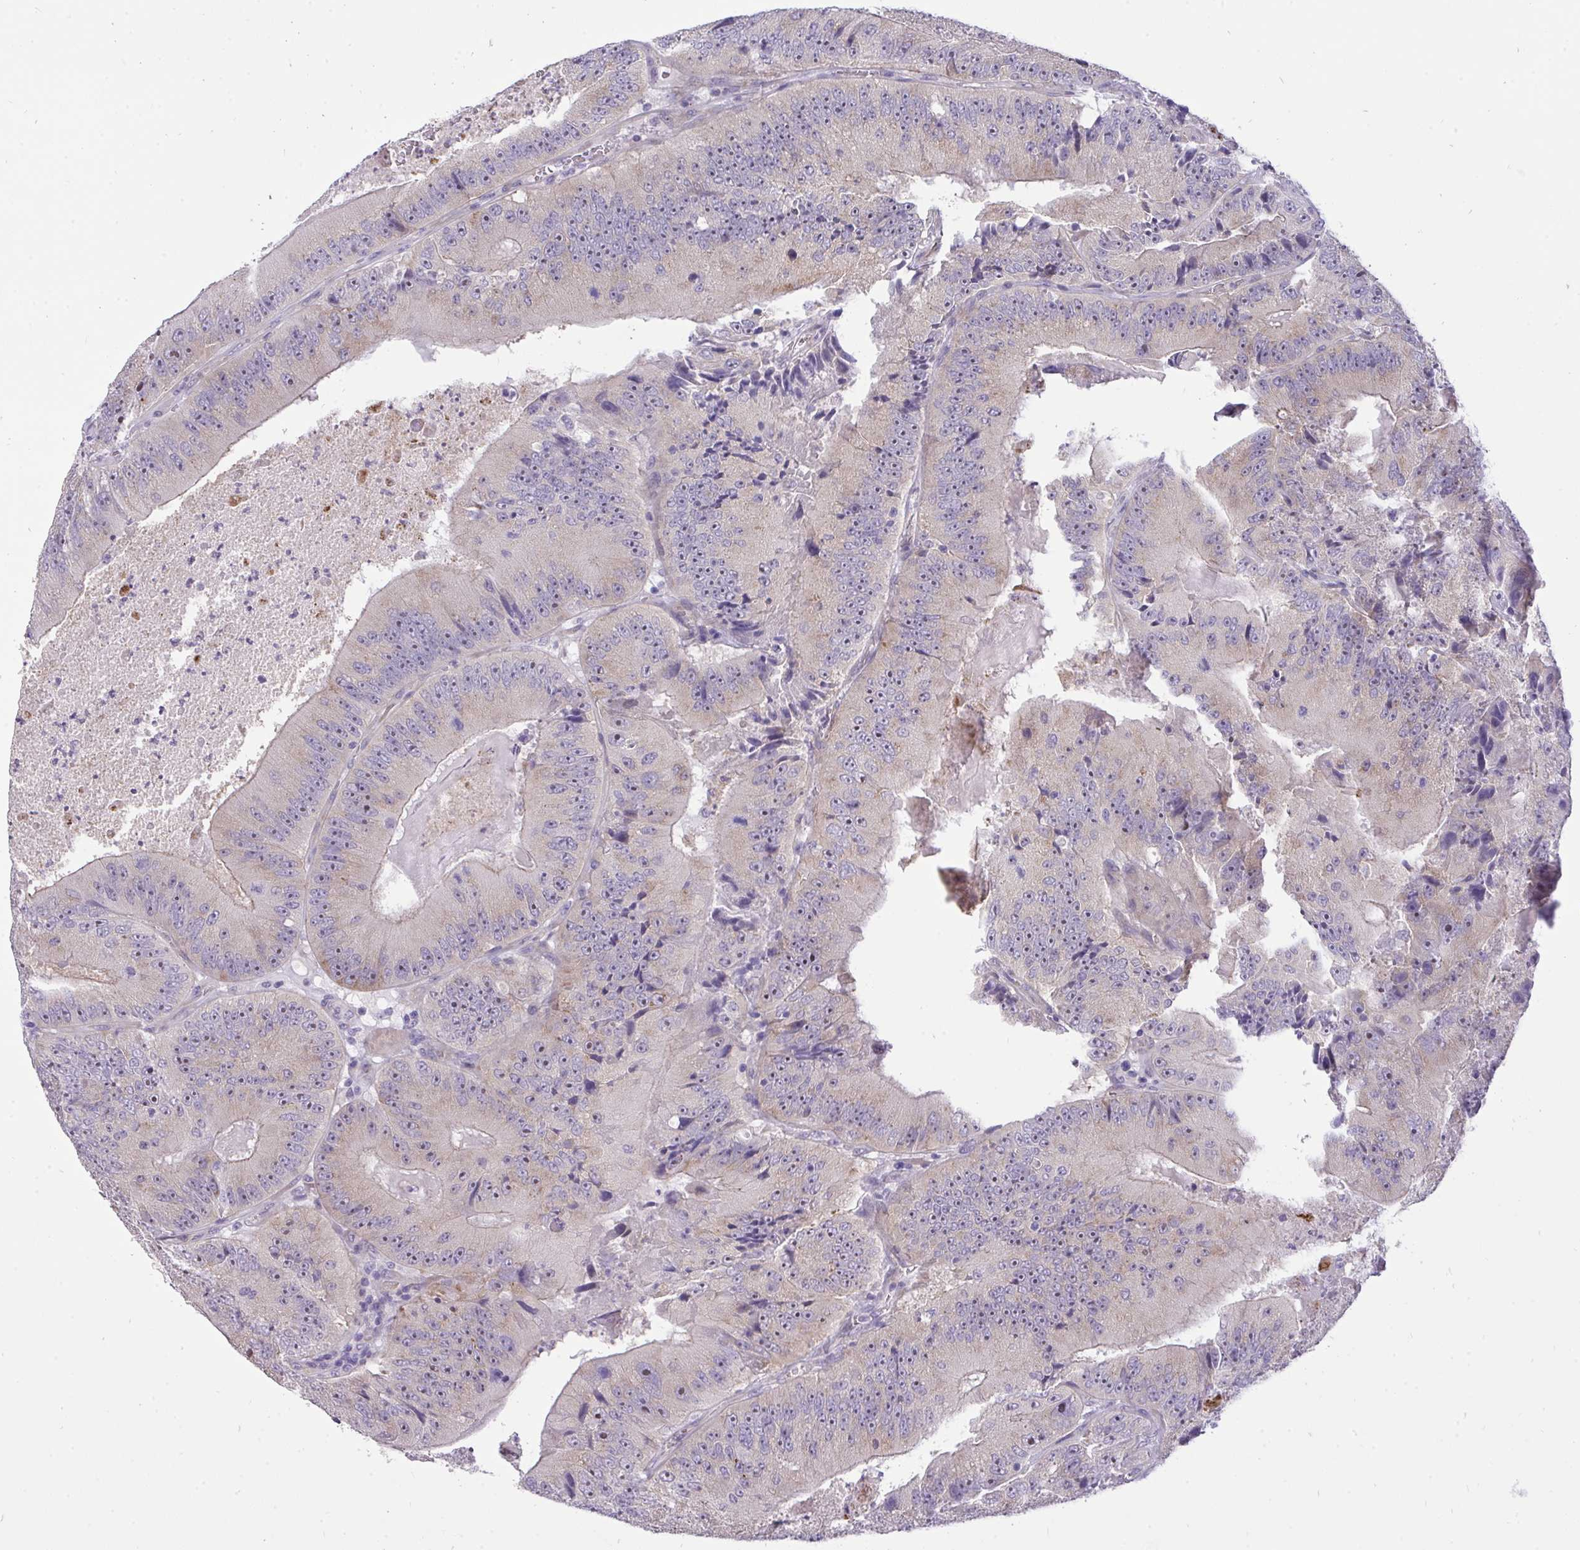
{"staining": {"intensity": "weak", "quantity": "<25%", "location": "cytoplasmic/membranous"}, "tissue": "colorectal cancer", "cell_type": "Tumor cells", "image_type": "cancer", "snomed": [{"axis": "morphology", "description": "Adenocarcinoma, NOS"}, {"axis": "topography", "description": "Colon"}], "caption": "This is an IHC image of human colorectal cancer (adenocarcinoma). There is no staining in tumor cells.", "gene": "VGLL3", "patient": {"sex": "female", "age": 86}}